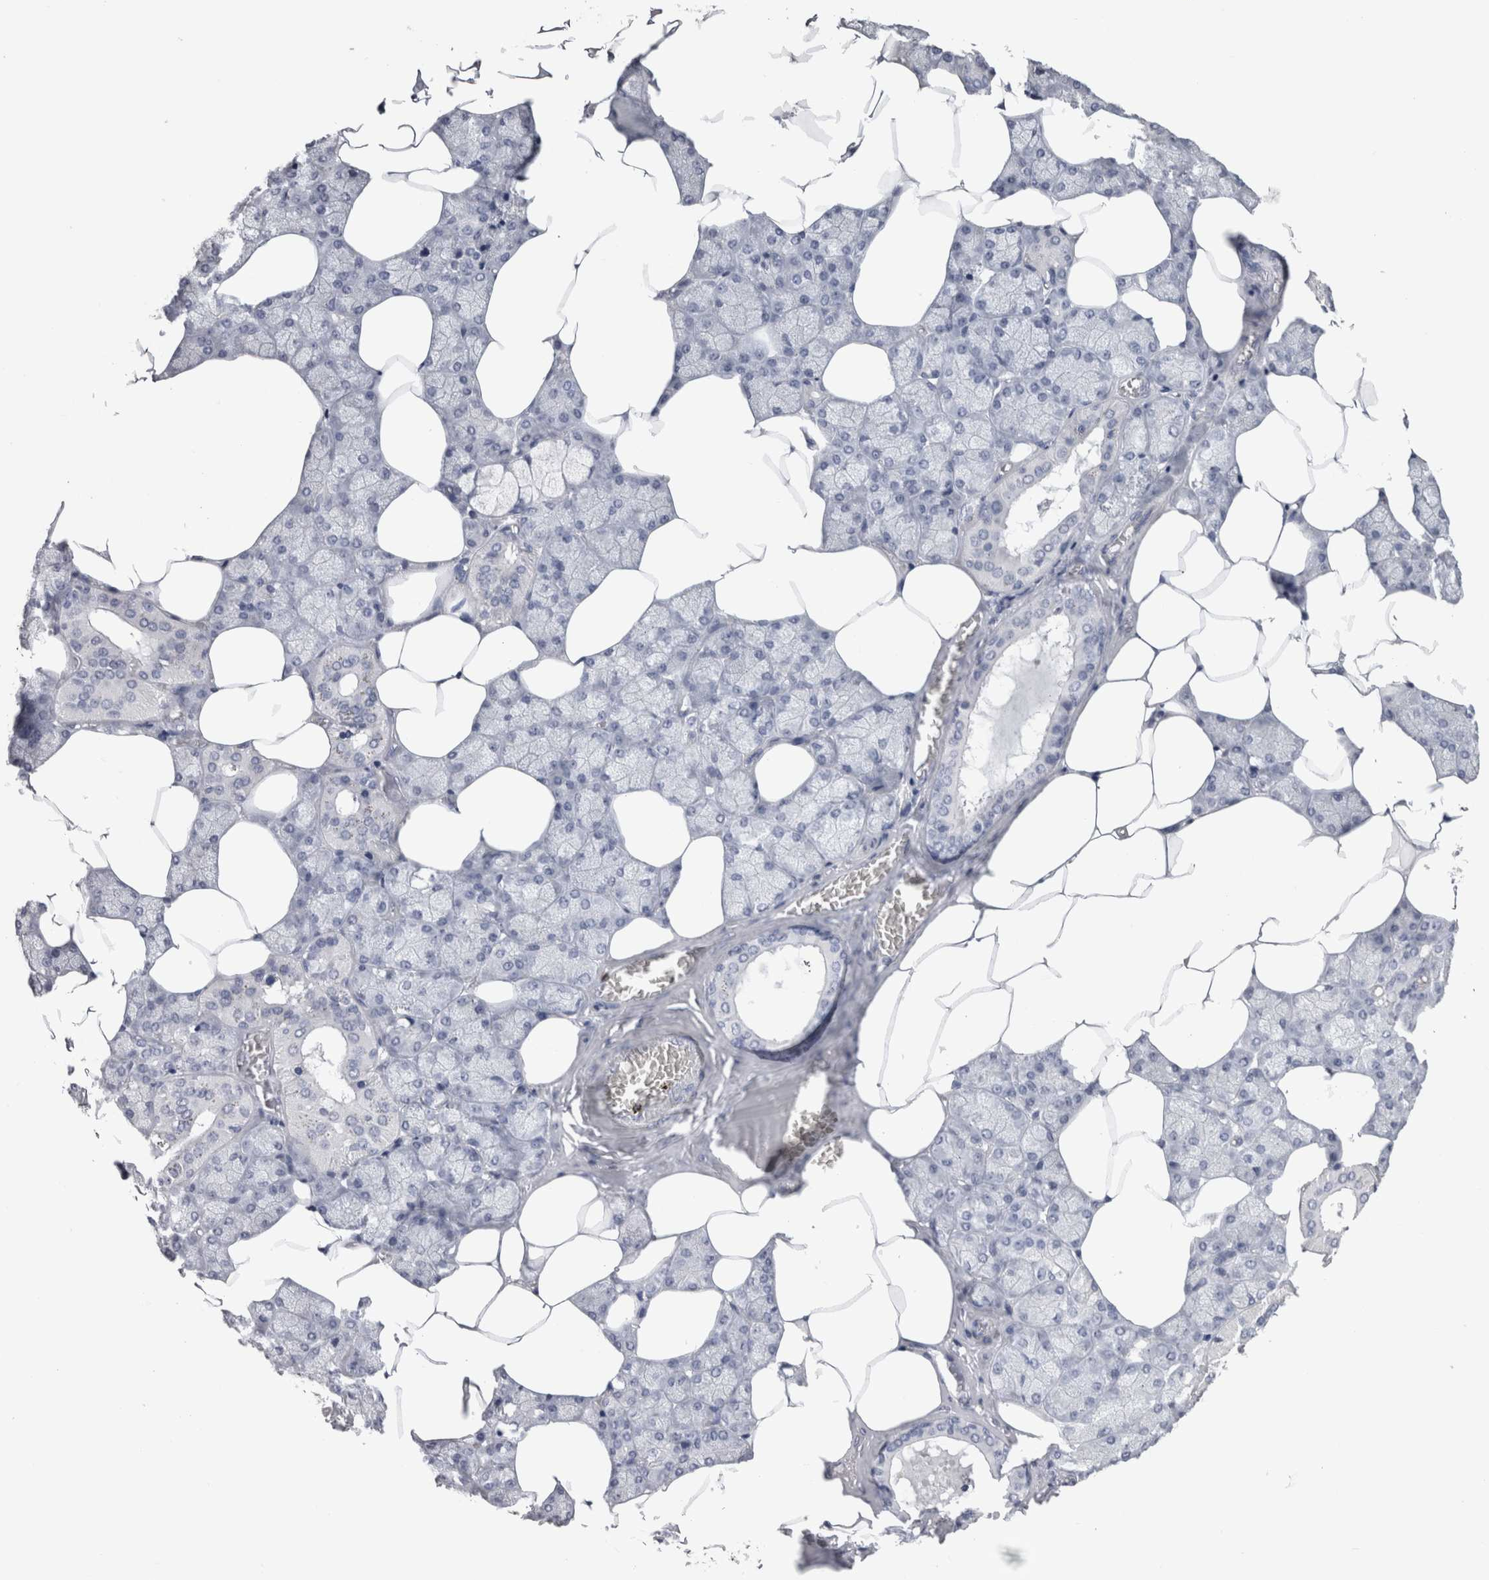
{"staining": {"intensity": "negative", "quantity": "none", "location": "none"}, "tissue": "salivary gland", "cell_type": "Glandular cells", "image_type": "normal", "snomed": [{"axis": "morphology", "description": "Normal tissue, NOS"}, {"axis": "topography", "description": "Salivary gland"}], "caption": "Immunohistochemical staining of unremarkable human salivary gland demonstrates no significant staining in glandular cells.", "gene": "CA8", "patient": {"sex": "male", "age": 62}}